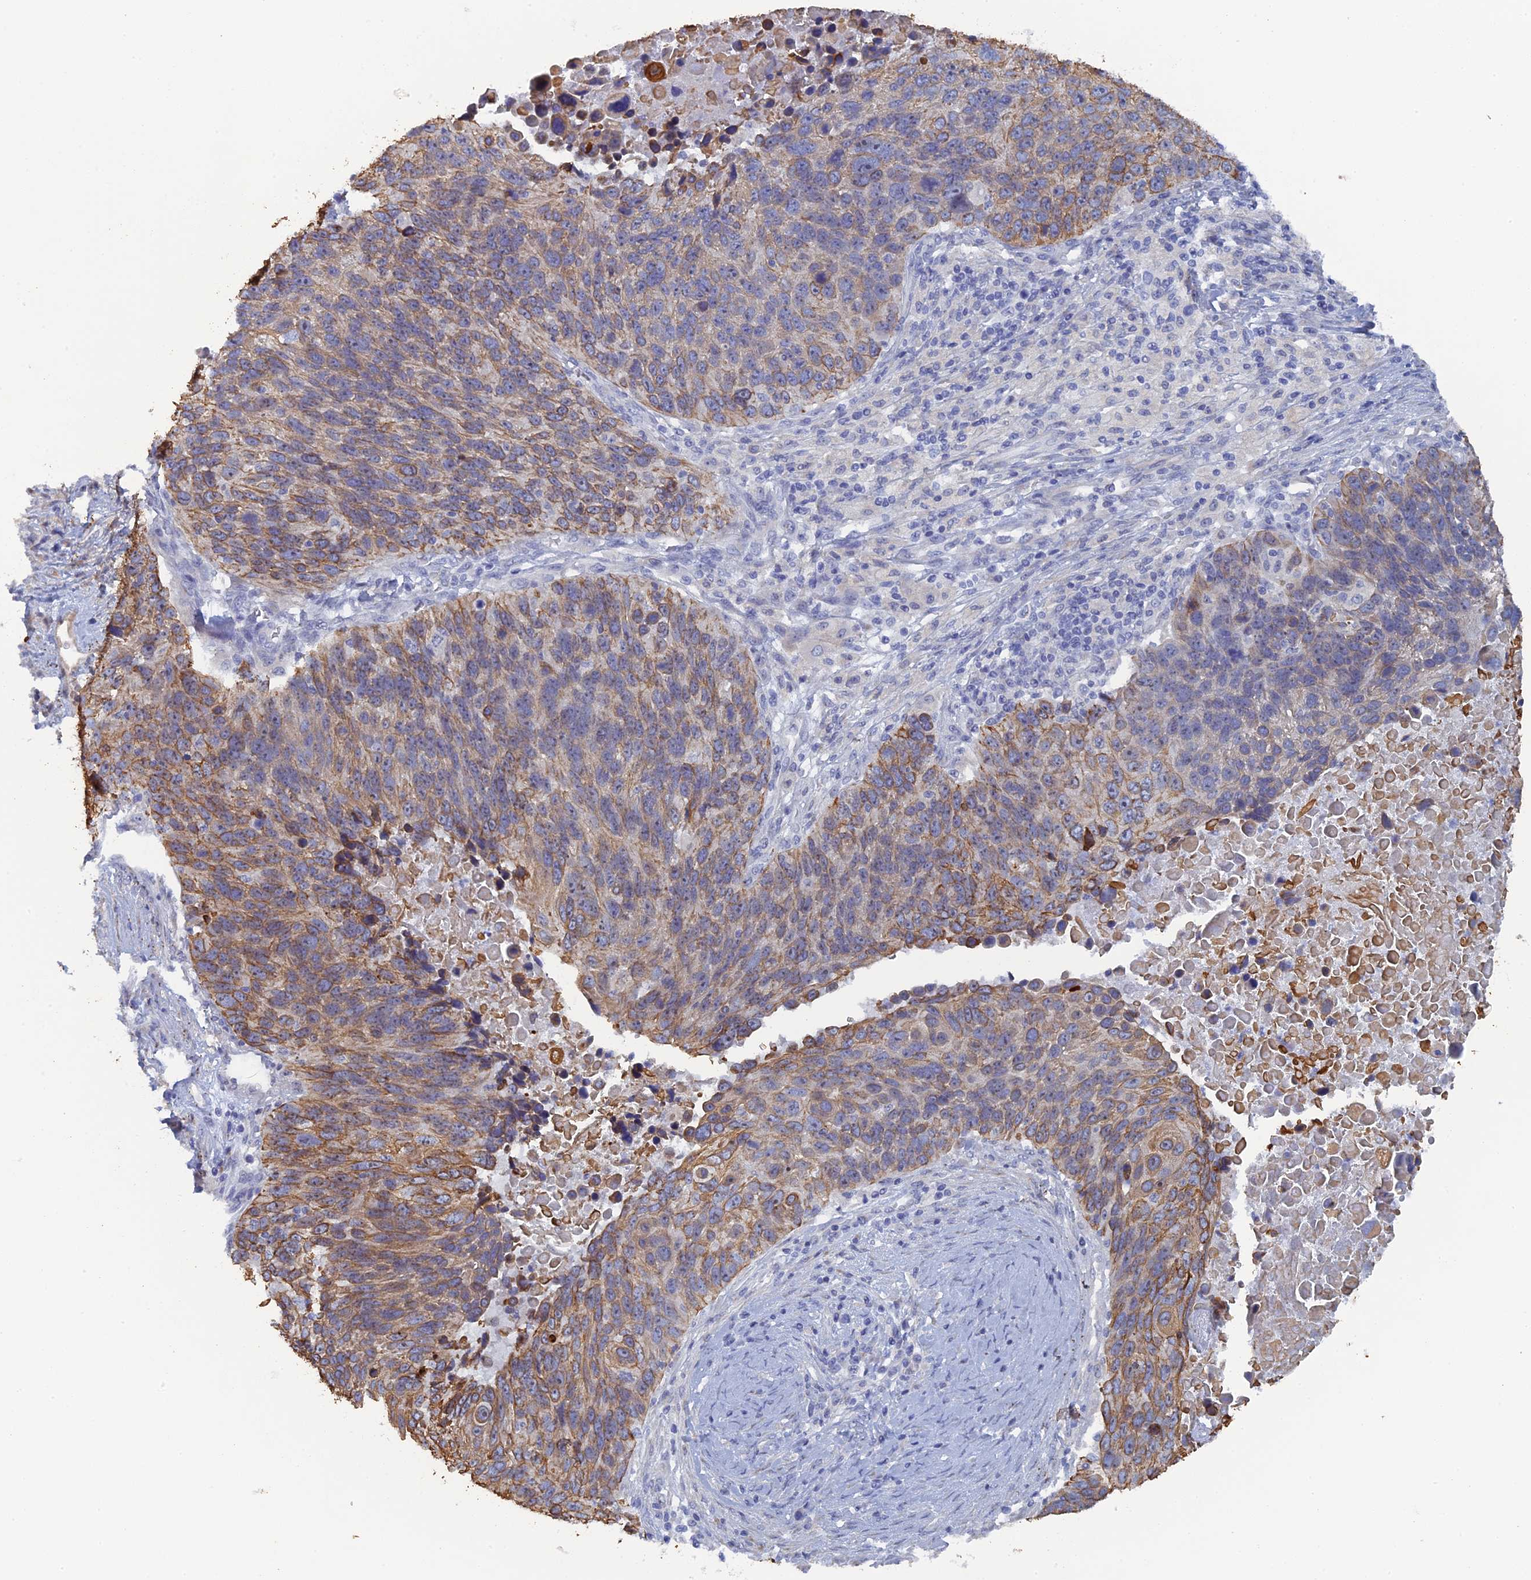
{"staining": {"intensity": "strong", "quantity": ">75%", "location": "cytoplasmic/membranous"}, "tissue": "lung cancer", "cell_type": "Tumor cells", "image_type": "cancer", "snomed": [{"axis": "morphology", "description": "Normal tissue, NOS"}, {"axis": "morphology", "description": "Squamous cell carcinoma, NOS"}, {"axis": "topography", "description": "Lymph node"}, {"axis": "topography", "description": "Lung"}], "caption": "This is a micrograph of immunohistochemistry (IHC) staining of squamous cell carcinoma (lung), which shows strong staining in the cytoplasmic/membranous of tumor cells.", "gene": "SRFBP1", "patient": {"sex": "male", "age": 66}}